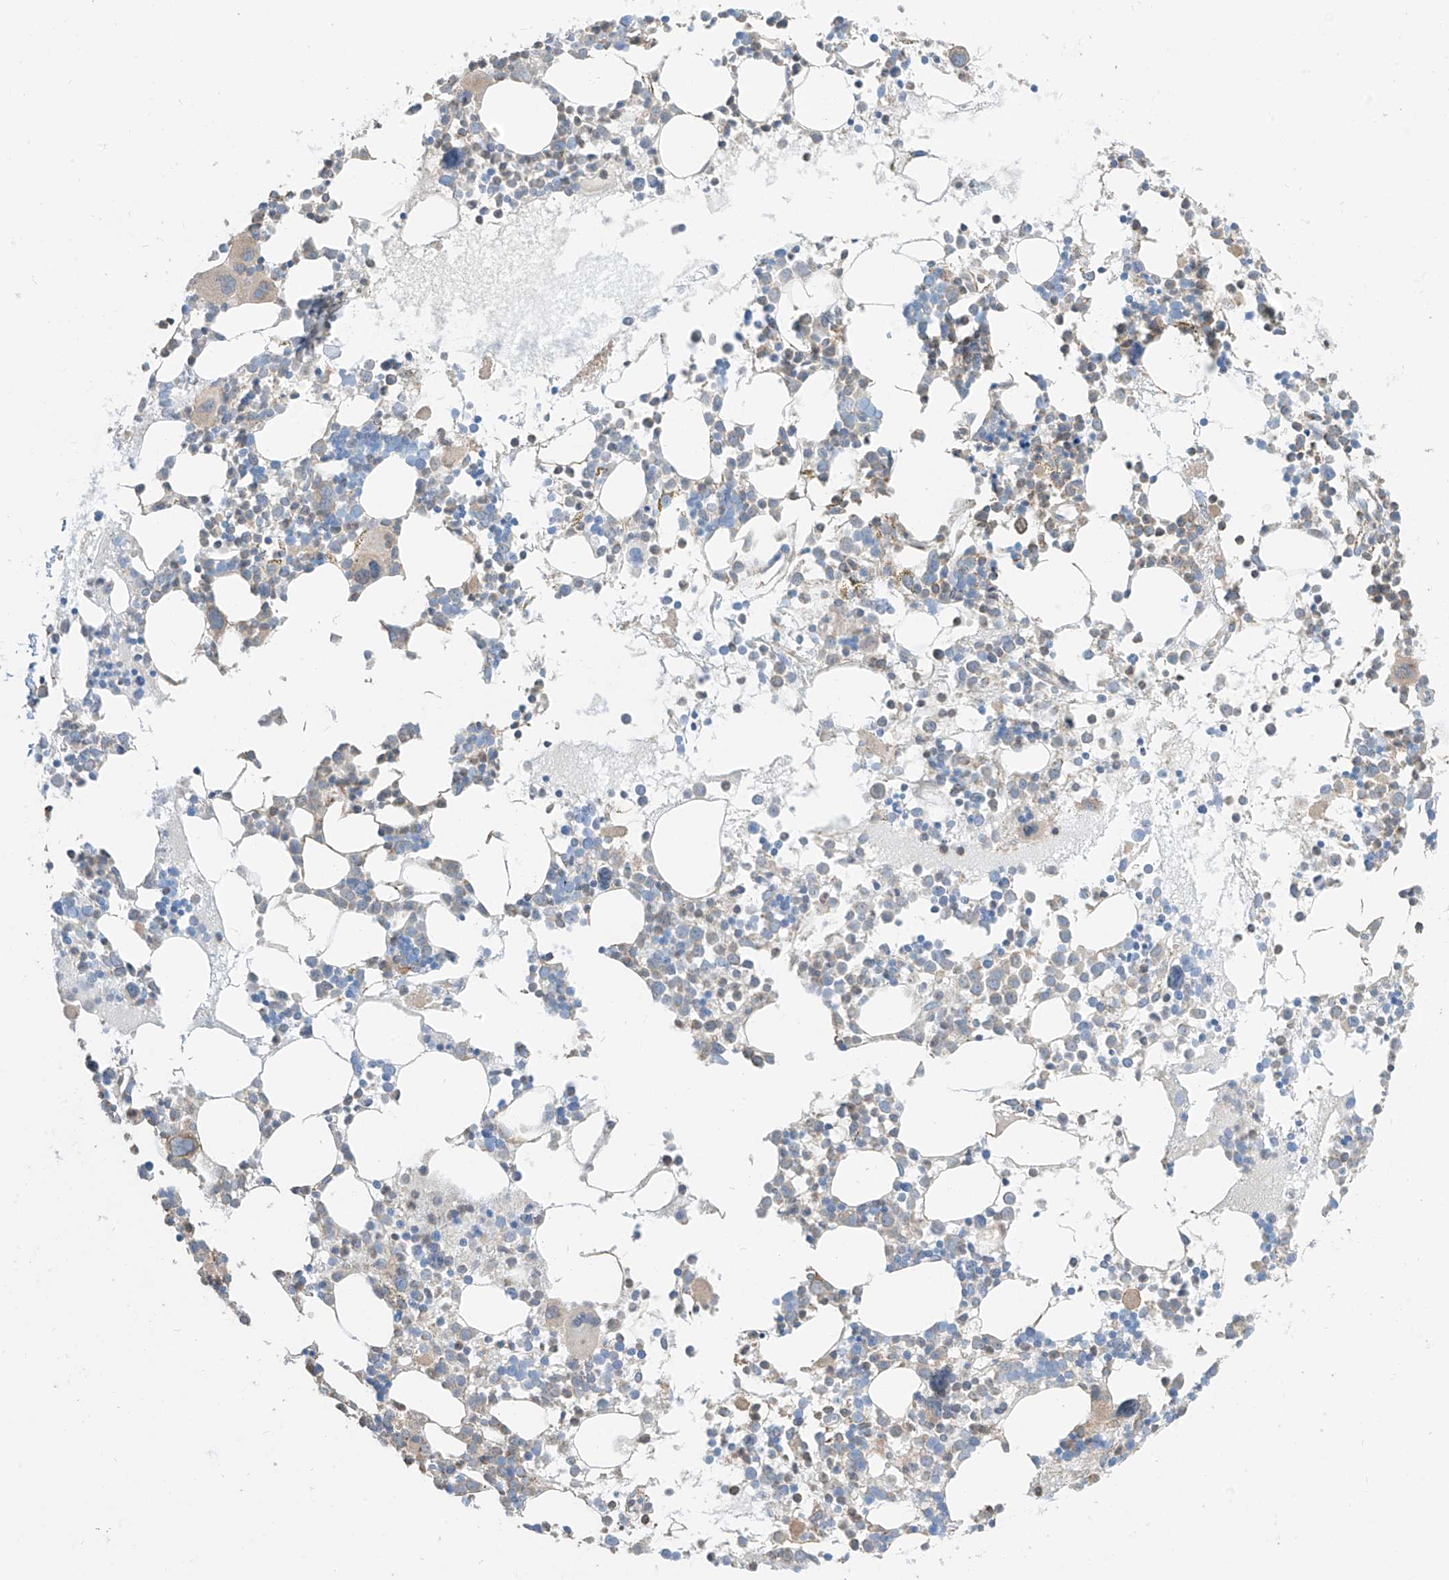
{"staining": {"intensity": "weak", "quantity": "<25%", "location": "cytoplasmic/membranous"}, "tissue": "bone marrow", "cell_type": "Hematopoietic cells", "image_type": "normal", "snomed": [{"axis": "morphology", "description": "Normal tissue, NOS"}, {"axis": "topography", "description": "Bone marrow"}], "caption": "Hematopoietic cells are negative for brown protein staining in unremarkable bone marrow. (Immunohistochemistry (ihc), brightfield microscopy, high magnification).", "gene": "ETHE1", "patient": {"sex": "female", "age": 62}}